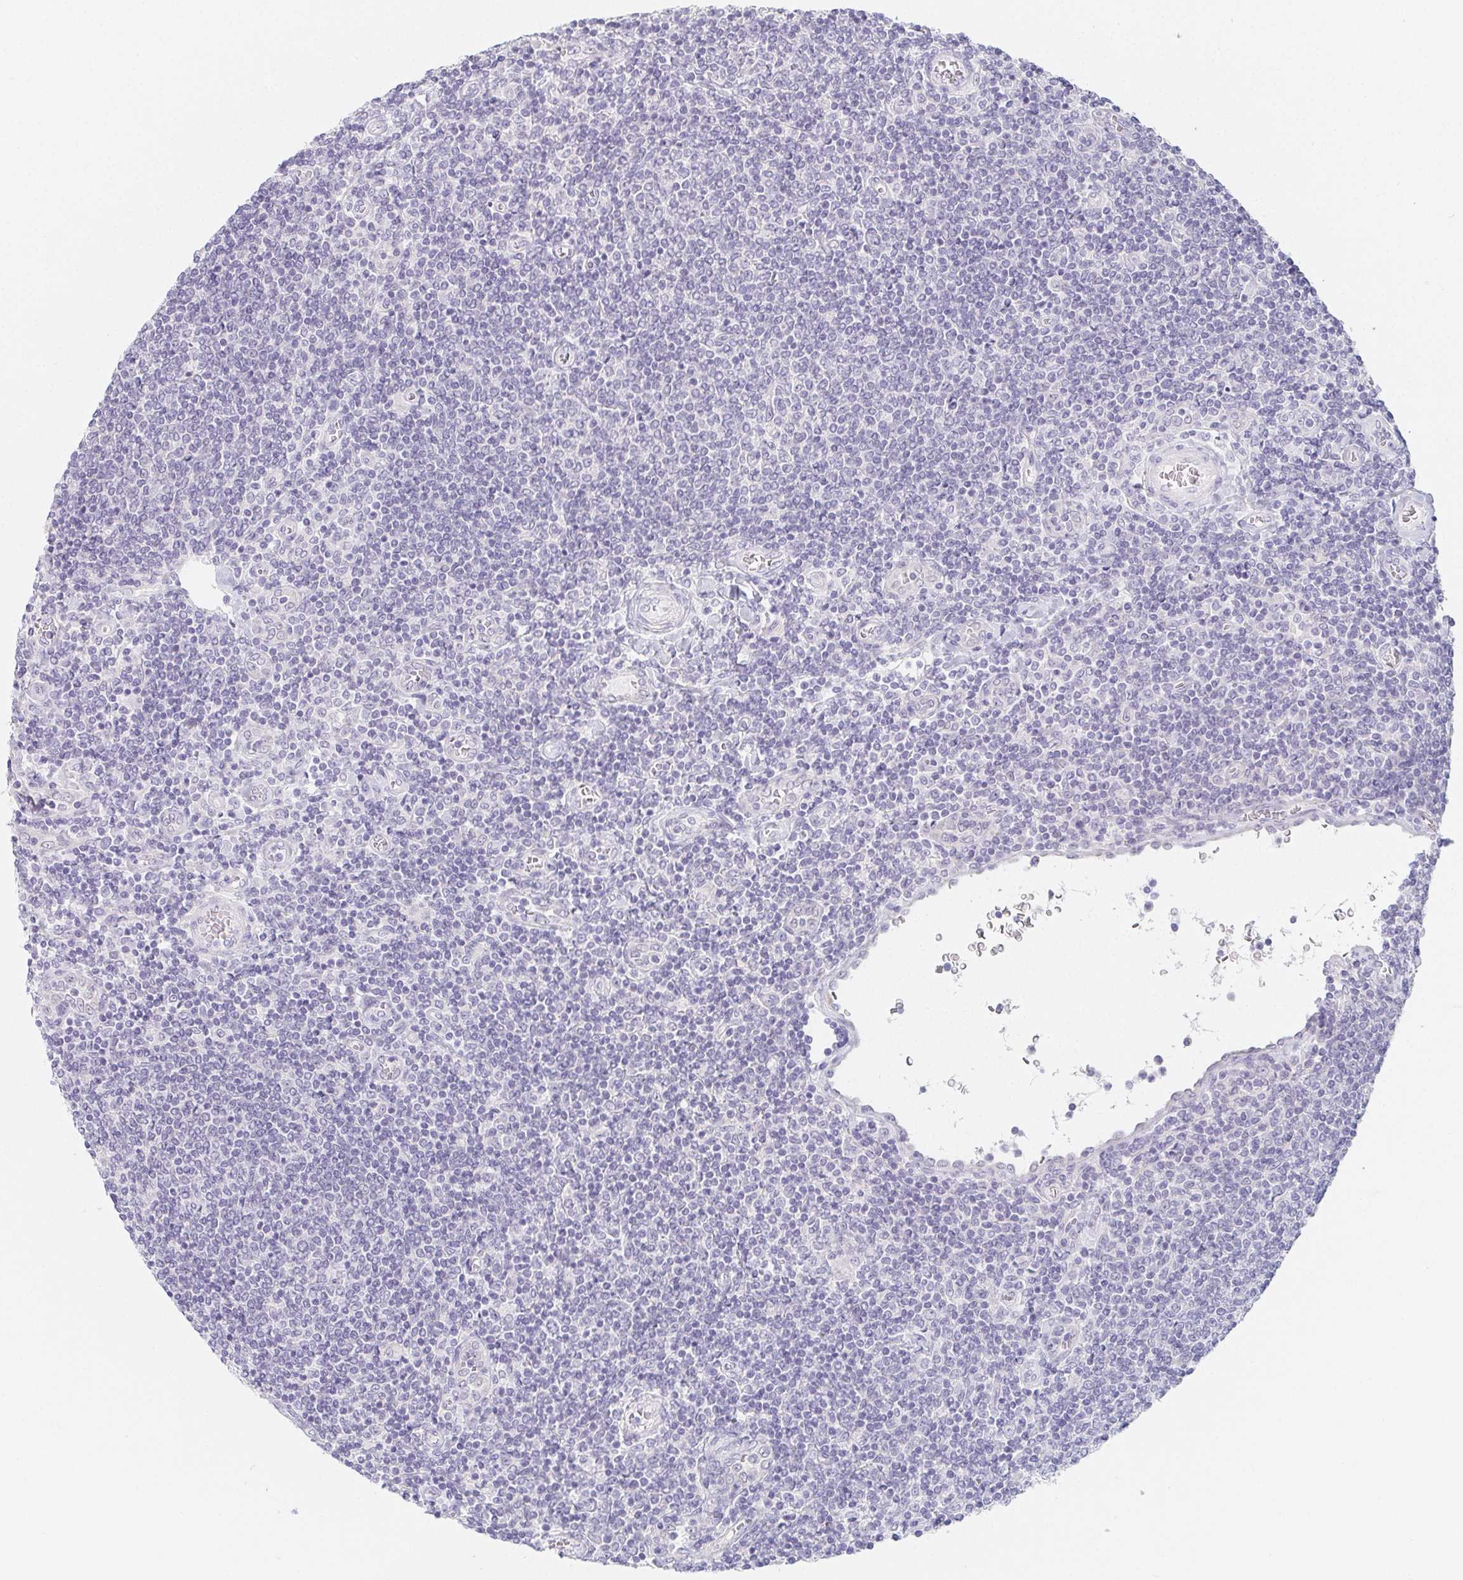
{"staining": {"intensity": "negative", "quantity": "none", "location": "none"}, "tissue": "lymphoma", "cell_type": "Tumor cells", "image_type": "cancer", "snomed": [{"axis": "morphology", "description": "Malignant lymphoma, non-Hodgkin's type, Low grade"}, {"axis": "topography", "description": "Lymph node"}], "caption": "Tumor cells show no significant protein staining in lymphoma.", "gene": "GLIPR1L1", "patient": {"sex": "male", "age": 52}}